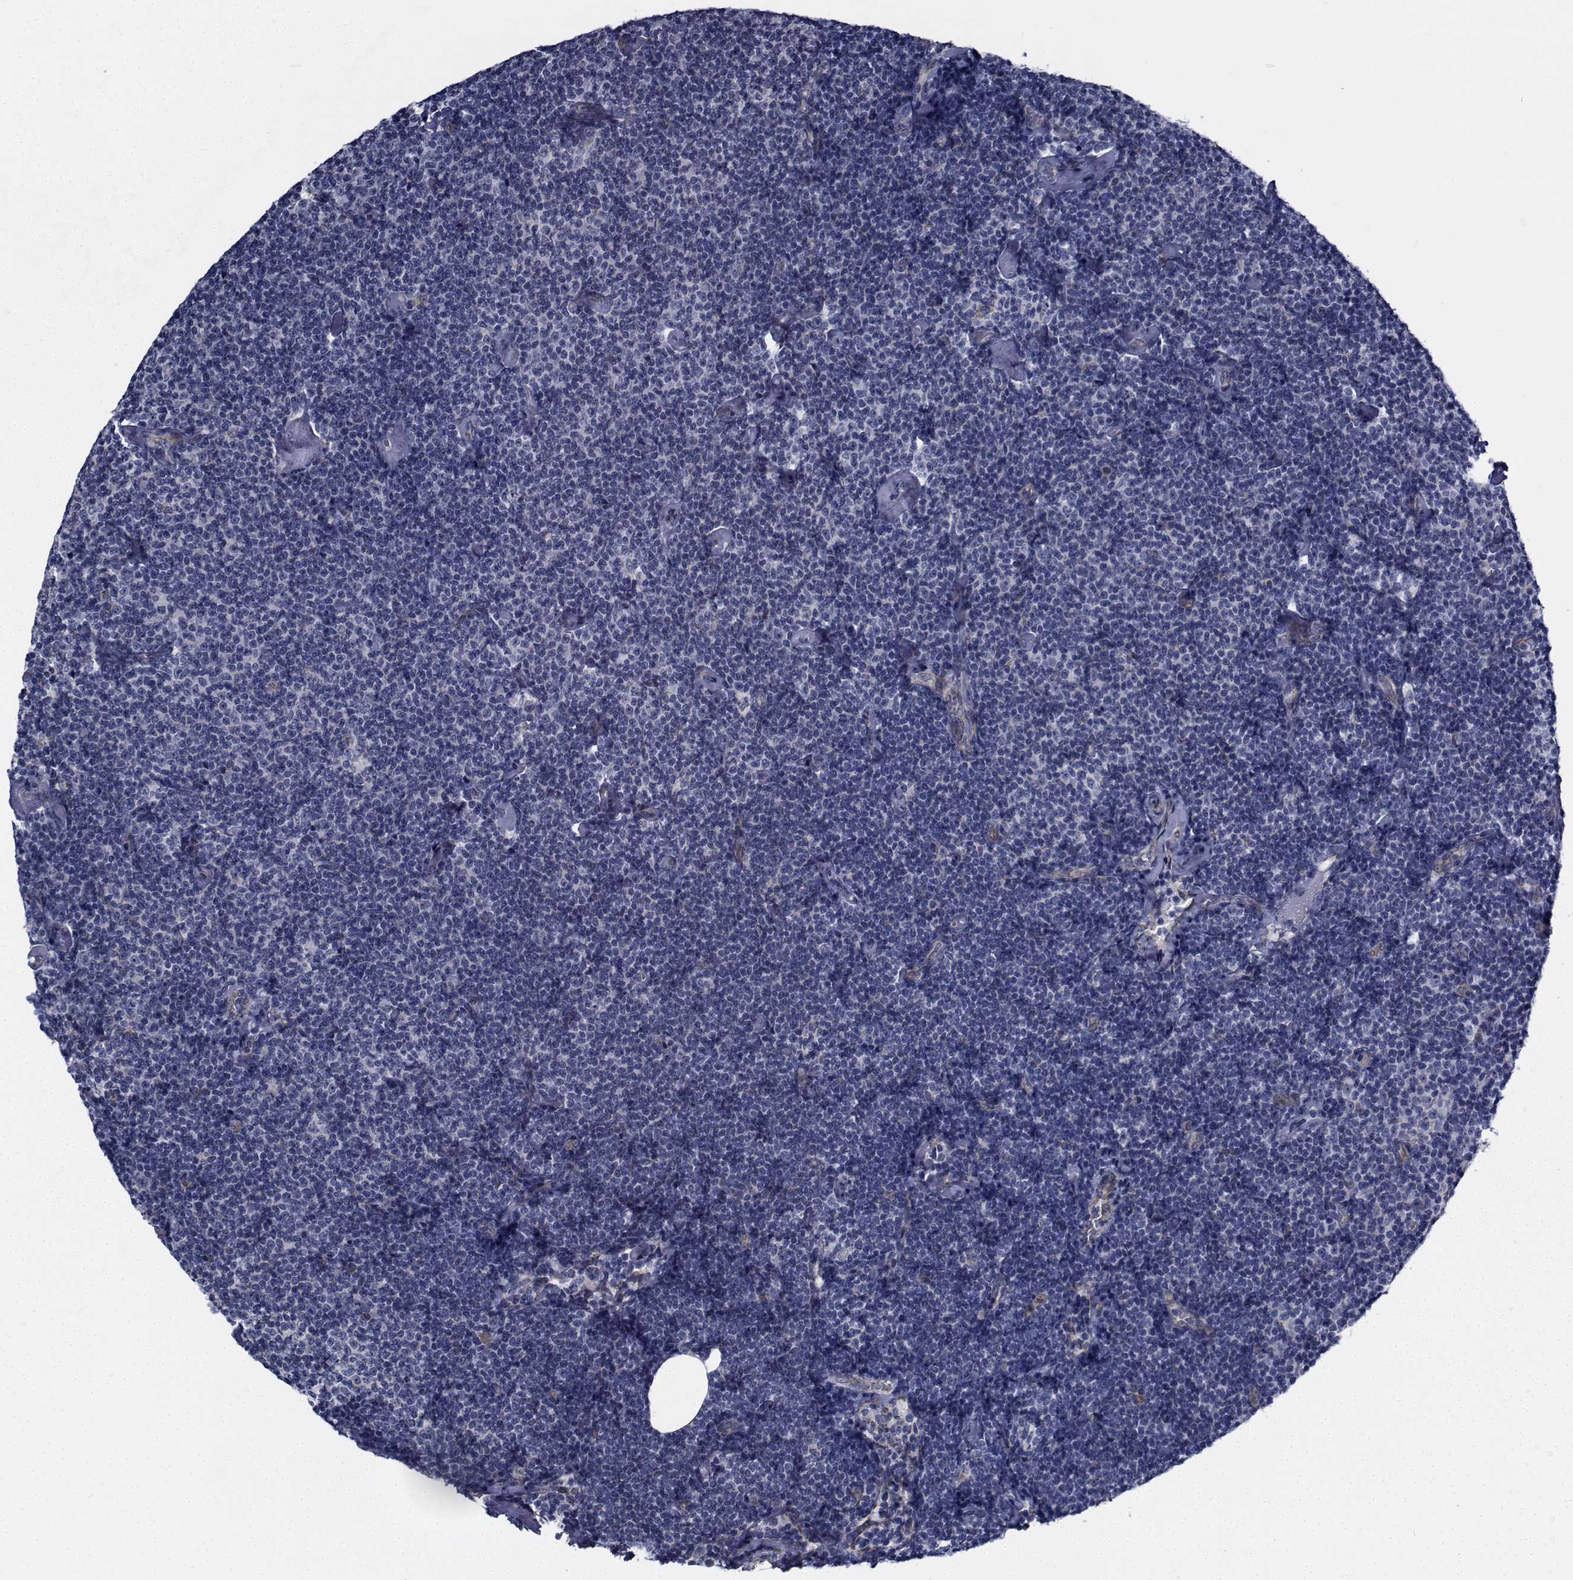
{"staining": {"intensity": "negative", "quantity": "none", "location": "none"}, "tissue": "lymphoma", "cell_type": "Tumor cells", "image_type": "cancer", "snomed": [{"axis": "morphology", "description": "Malignant lymphoma, non-Hodgkin's type, Low grade"}, {"axis": "topography", "description": "Lymph node"}], "caption": "Immunohistochemistry (IHC) of low-grade malignant lymphoma, non-Hodgkin's type displays no staining in tumor cells. (DAB (3,3'-diaminobenzidine) immunohistochemistry (IHC), high magnification).", "gene": "TTBK1", "patient": {"sex": "male", "age": 81}}